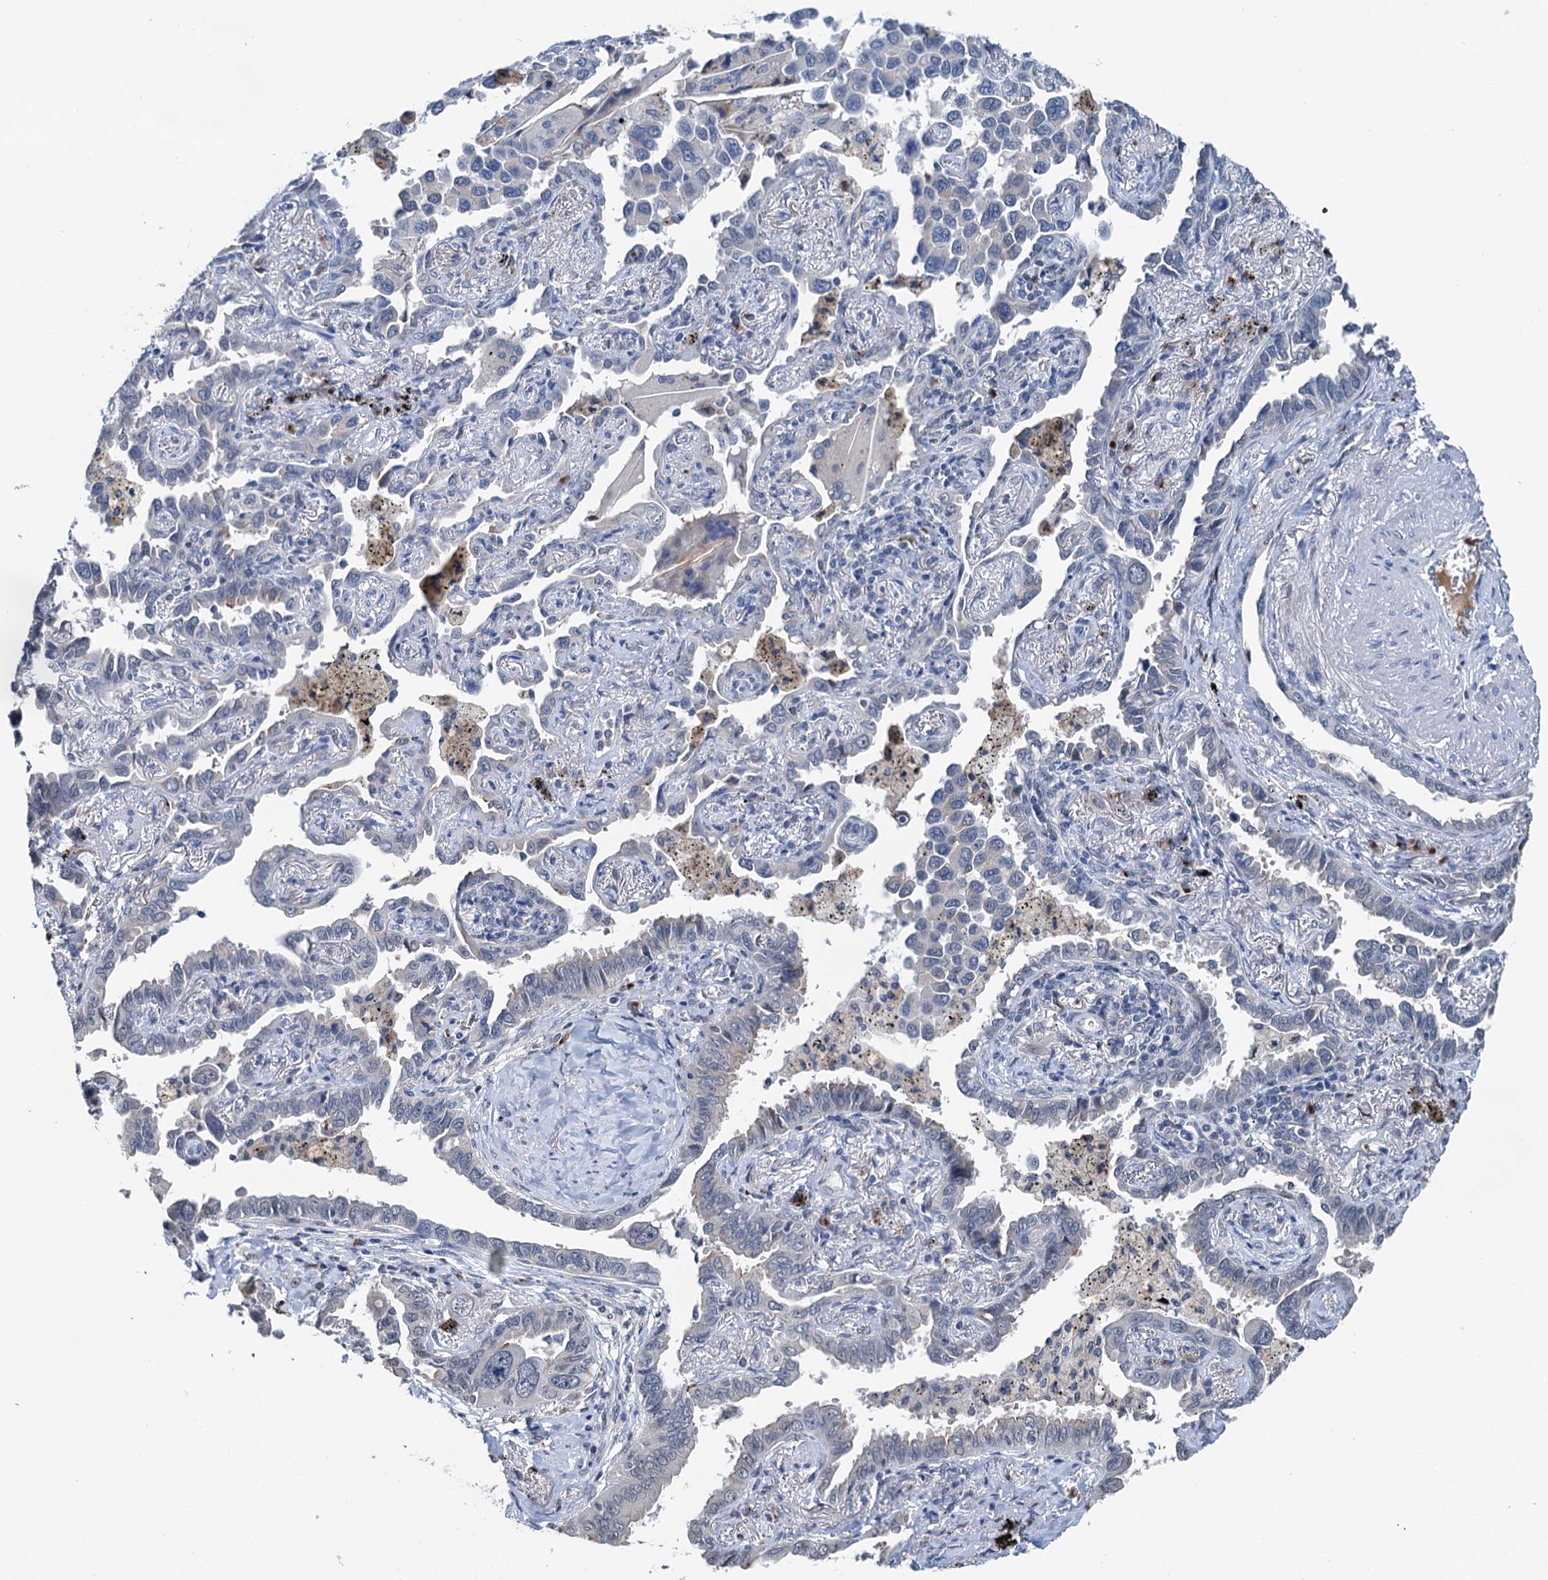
{"staining": {"intensity": "negative", "quantity": "none", "location": "none"}, "tissue": "lung cancer", "cell_type": "Tumor cells", "image_type": "cancer", "snomed": [{"axis": "morphology", "description": "Adenocarcinoma, NOS"}, {"axis": "topography", "description": "Lung"}], "caption": "Tumor cells are negative for protein expression in human lung adenocarcinoma.", "gene": "SHLD1", "patient": {"sex": "male", "age": 67}}